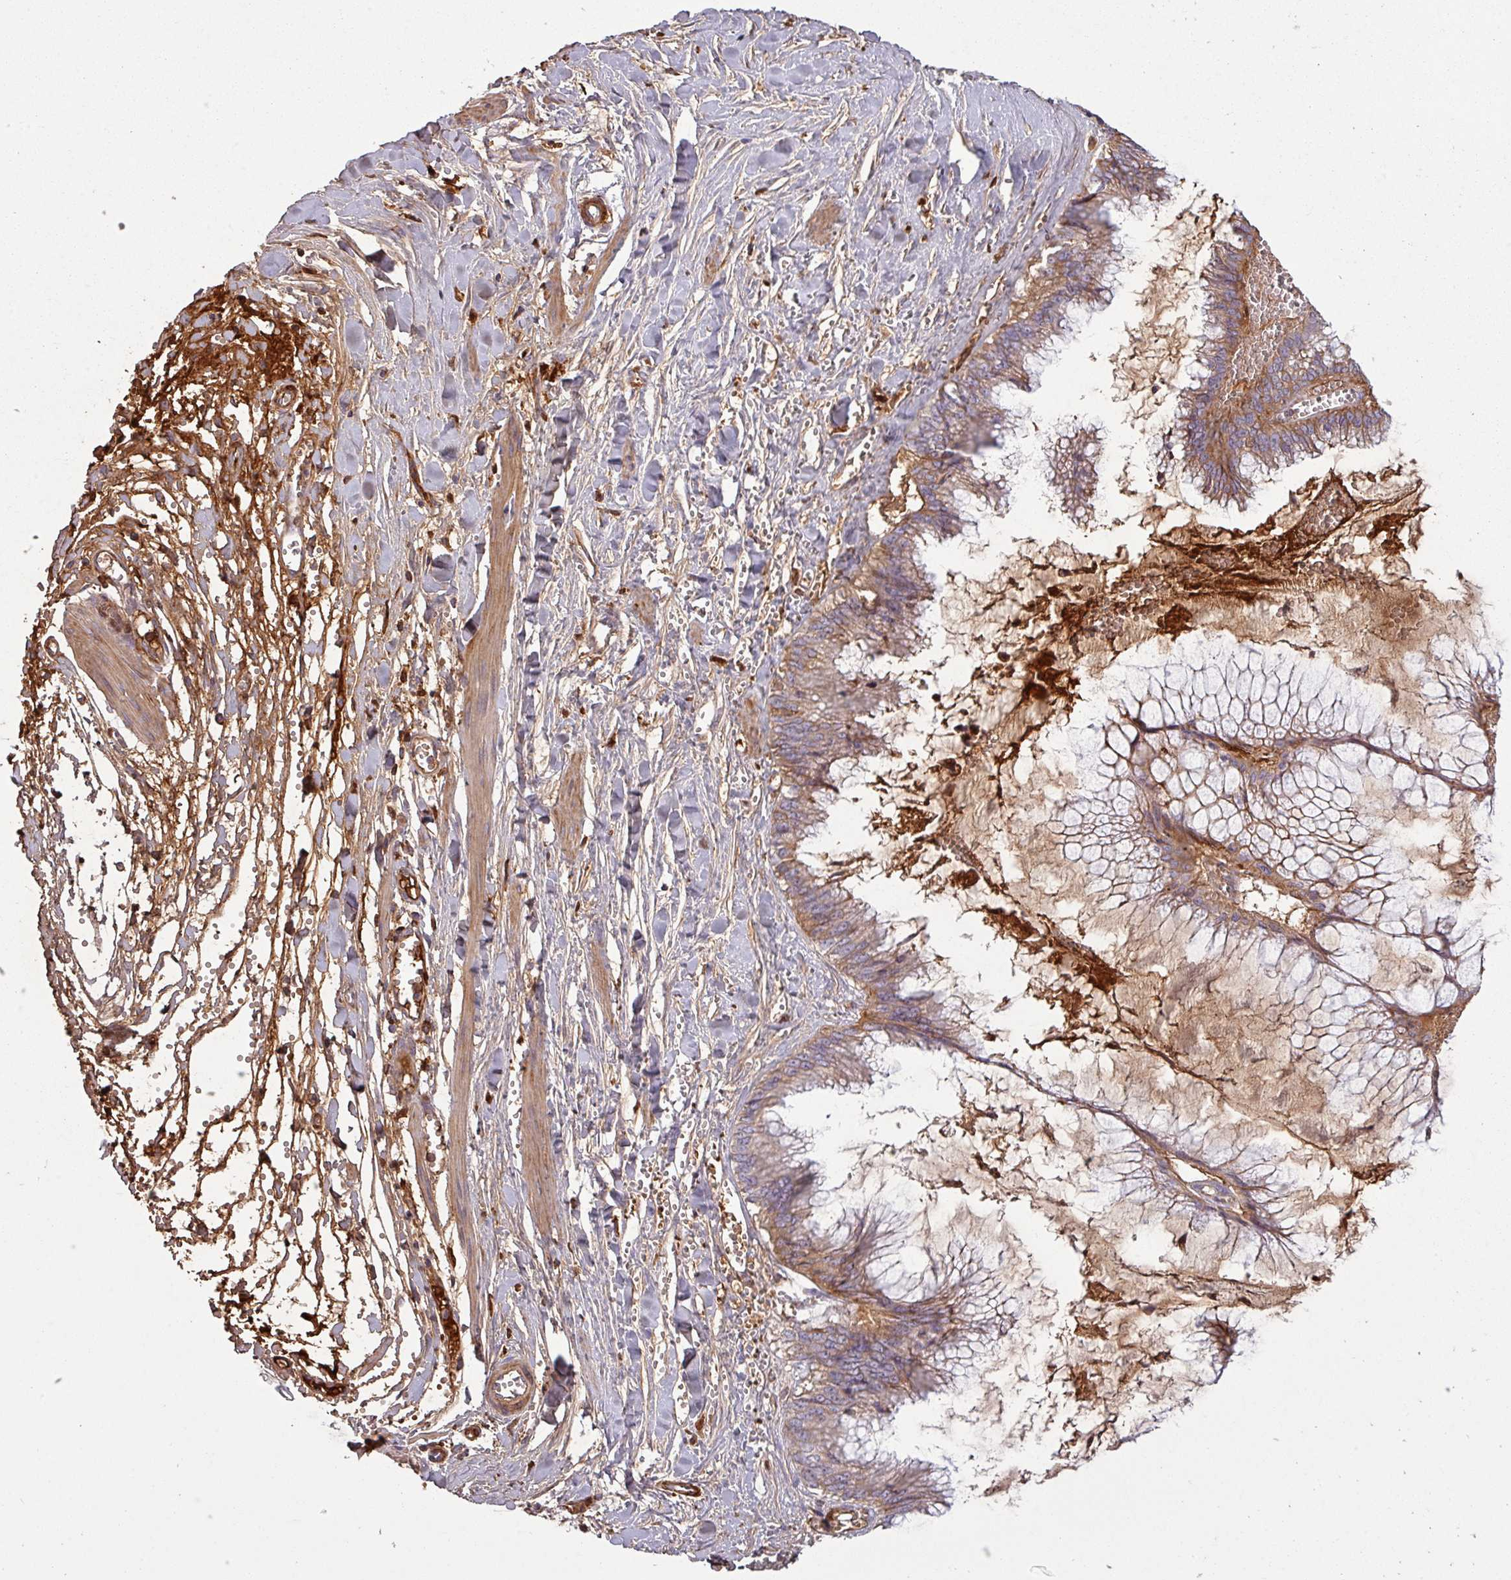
{"staining": {"intensity": "moderate", "quantity": "<25%", "location": "cytoplasmic/membranous"}, "tissue": "ovarian cancer", "cell_type": "Tumor cells", "image_type": "cancer", "snomed": [{"axis": "morphology", "description": "Cystadenocarcinoma, mucinous, NOS"}, {"axis": "topography", "description": "Ovary"}], "caption": "A brown stain labels moderate cytoplasmic/membranous staining of a protein in mucinous cystadenocarcinoma (ovarian) tumor cells.", "gene": "C4B", "patient": {"sex": "female", "age": 44}}